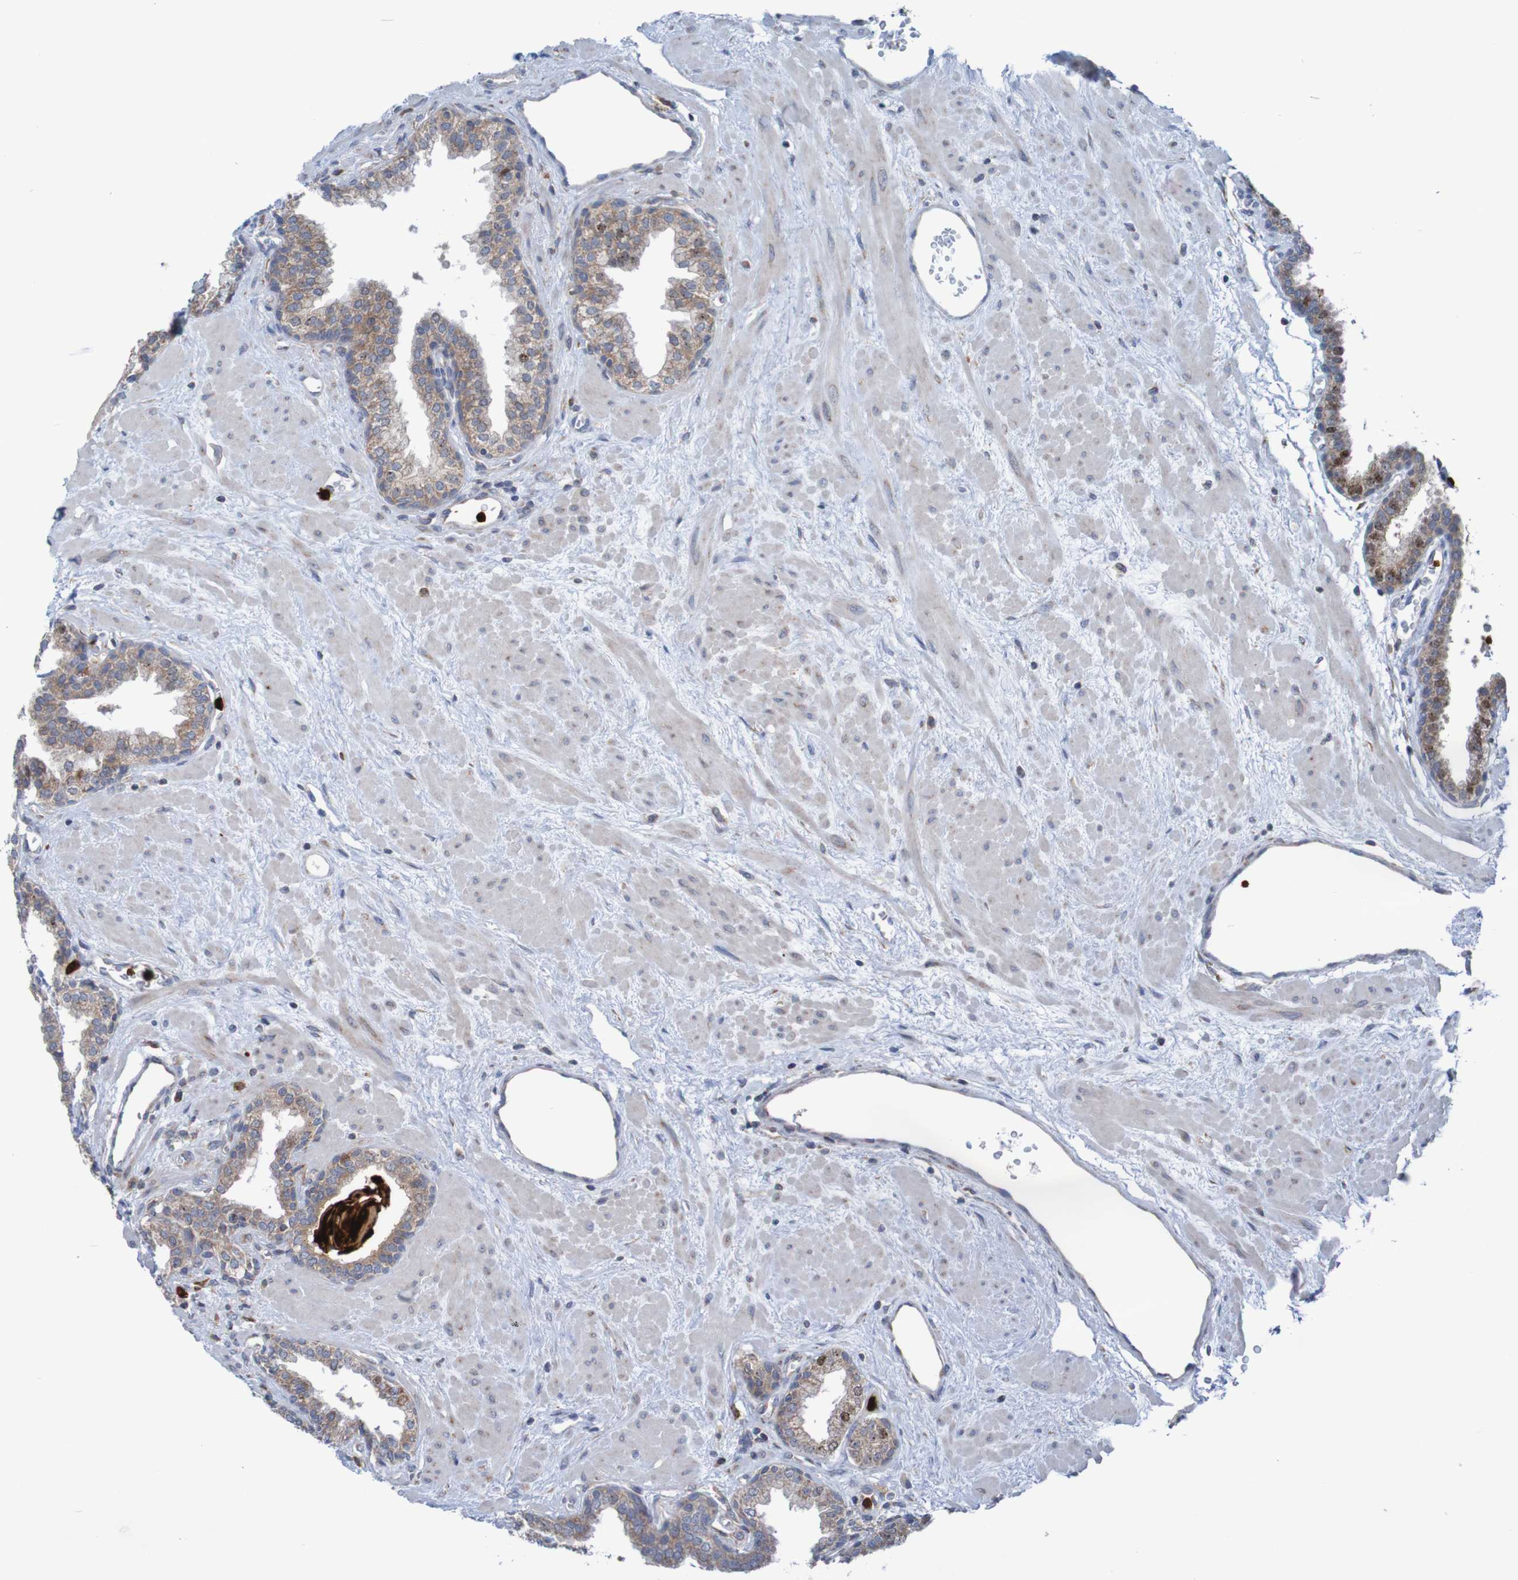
{"staining": {"intensity": "strong", "quantity": "<25%", "location": "cytoplasmic/membranous,nuclear"}, "tissue": "prostate", "cell_type": "Glandular cells", "image_type": "normal", "snomed": [{"axis": "morphology", "description": "Normal tissue, NOS"}, {"axis": "topography", "description": "Prostate"}], "caption": "Immunohistochemical staining of benign prostate shows strong cytoplasmic/membranous,nuclear protein staining in approximately <25% of glandular cells.", "gene": "PARP4", "patient": {"sex": "male", "age": 51}}